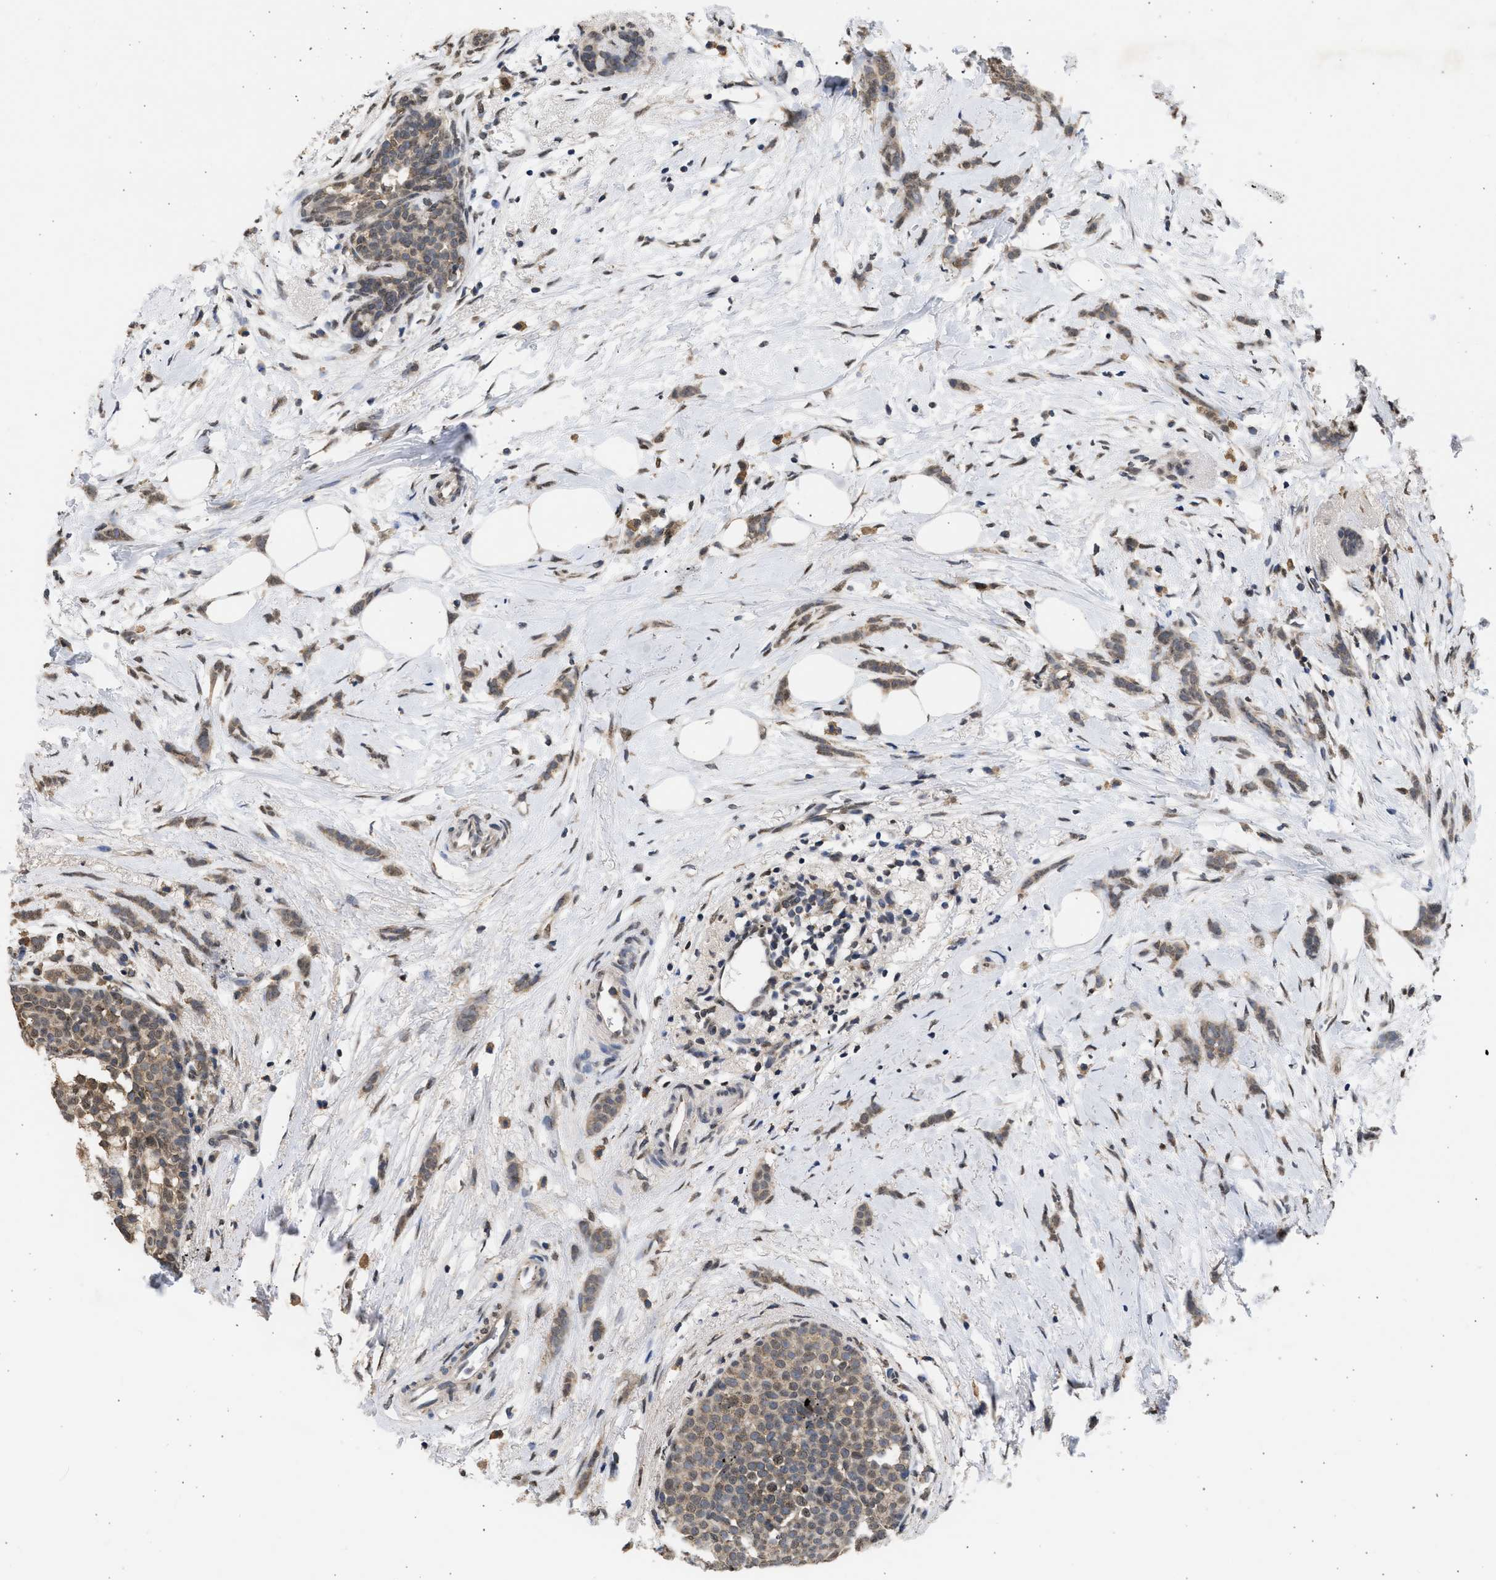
{"staining": {"intensity": "moderate", "quantity": ">75%", "location": "cytoplasmic/membranous"}, "tissue": "breast cancer", "cell_type": "Tumor cells", "image_type": "cancer", "snomed": [{"axis": "morphology", "description": "Lobular carcinoma, in situ"}, {"axis": "morphology", "description": "Lobular carcinoma"}, {"axis": "topography", "description": "Breast"}], "caption": "A histopathology image showing moderate cytoplasmic/membranous expression in about >75% of tumor cells in breast lobular carcinoma, as visualized by brown immunohistochemical staining.", "gene": "NUP35", "patient": {"sex": "female", "age": 41}}